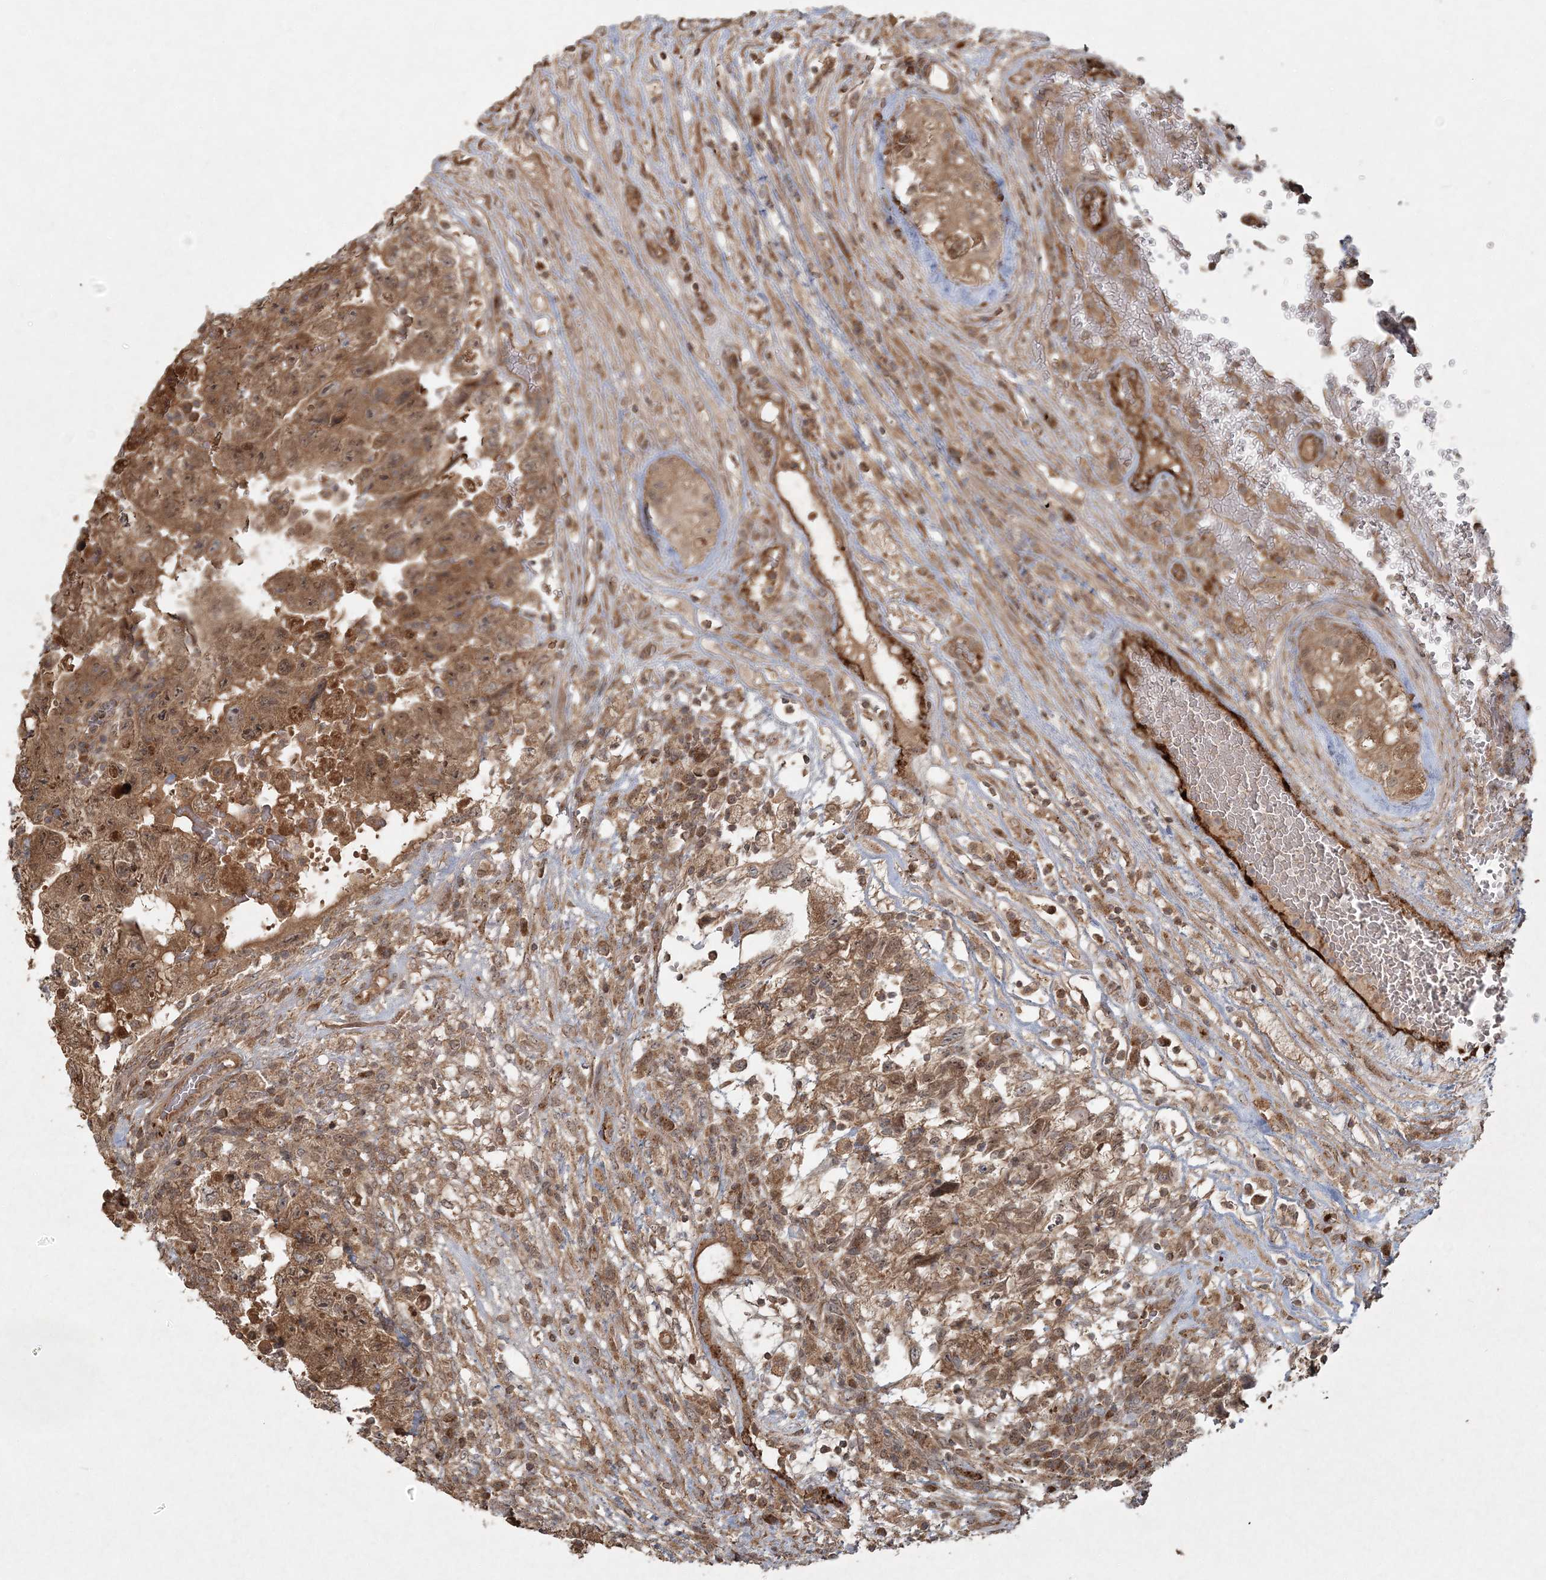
{"staining": {"intensity": "moderate", "quantity": ">75%", "location": "cytoplasmic/membranous"}, "tissue": "testis cancer", "cell_type": "Tumor cells", "image_type": "cancer", "snomed": [{"axis": "morphology", "description": "Carcinoma, Embryonal, NOS"}, {"axis": "topography", "description": "Testis"}], "caption": "Tumor cells demonstrate moderate cytoplasmic/membranous staining in approximately >75% of cells in testis cancer (embryonal carcinoma). Using DAB (brown) and hematoxylin (blue) stains, captured at high magnification using brightfield microscopy.", "gene": "ANAPC16", "patient": {"sex": "male", "age": 36}}